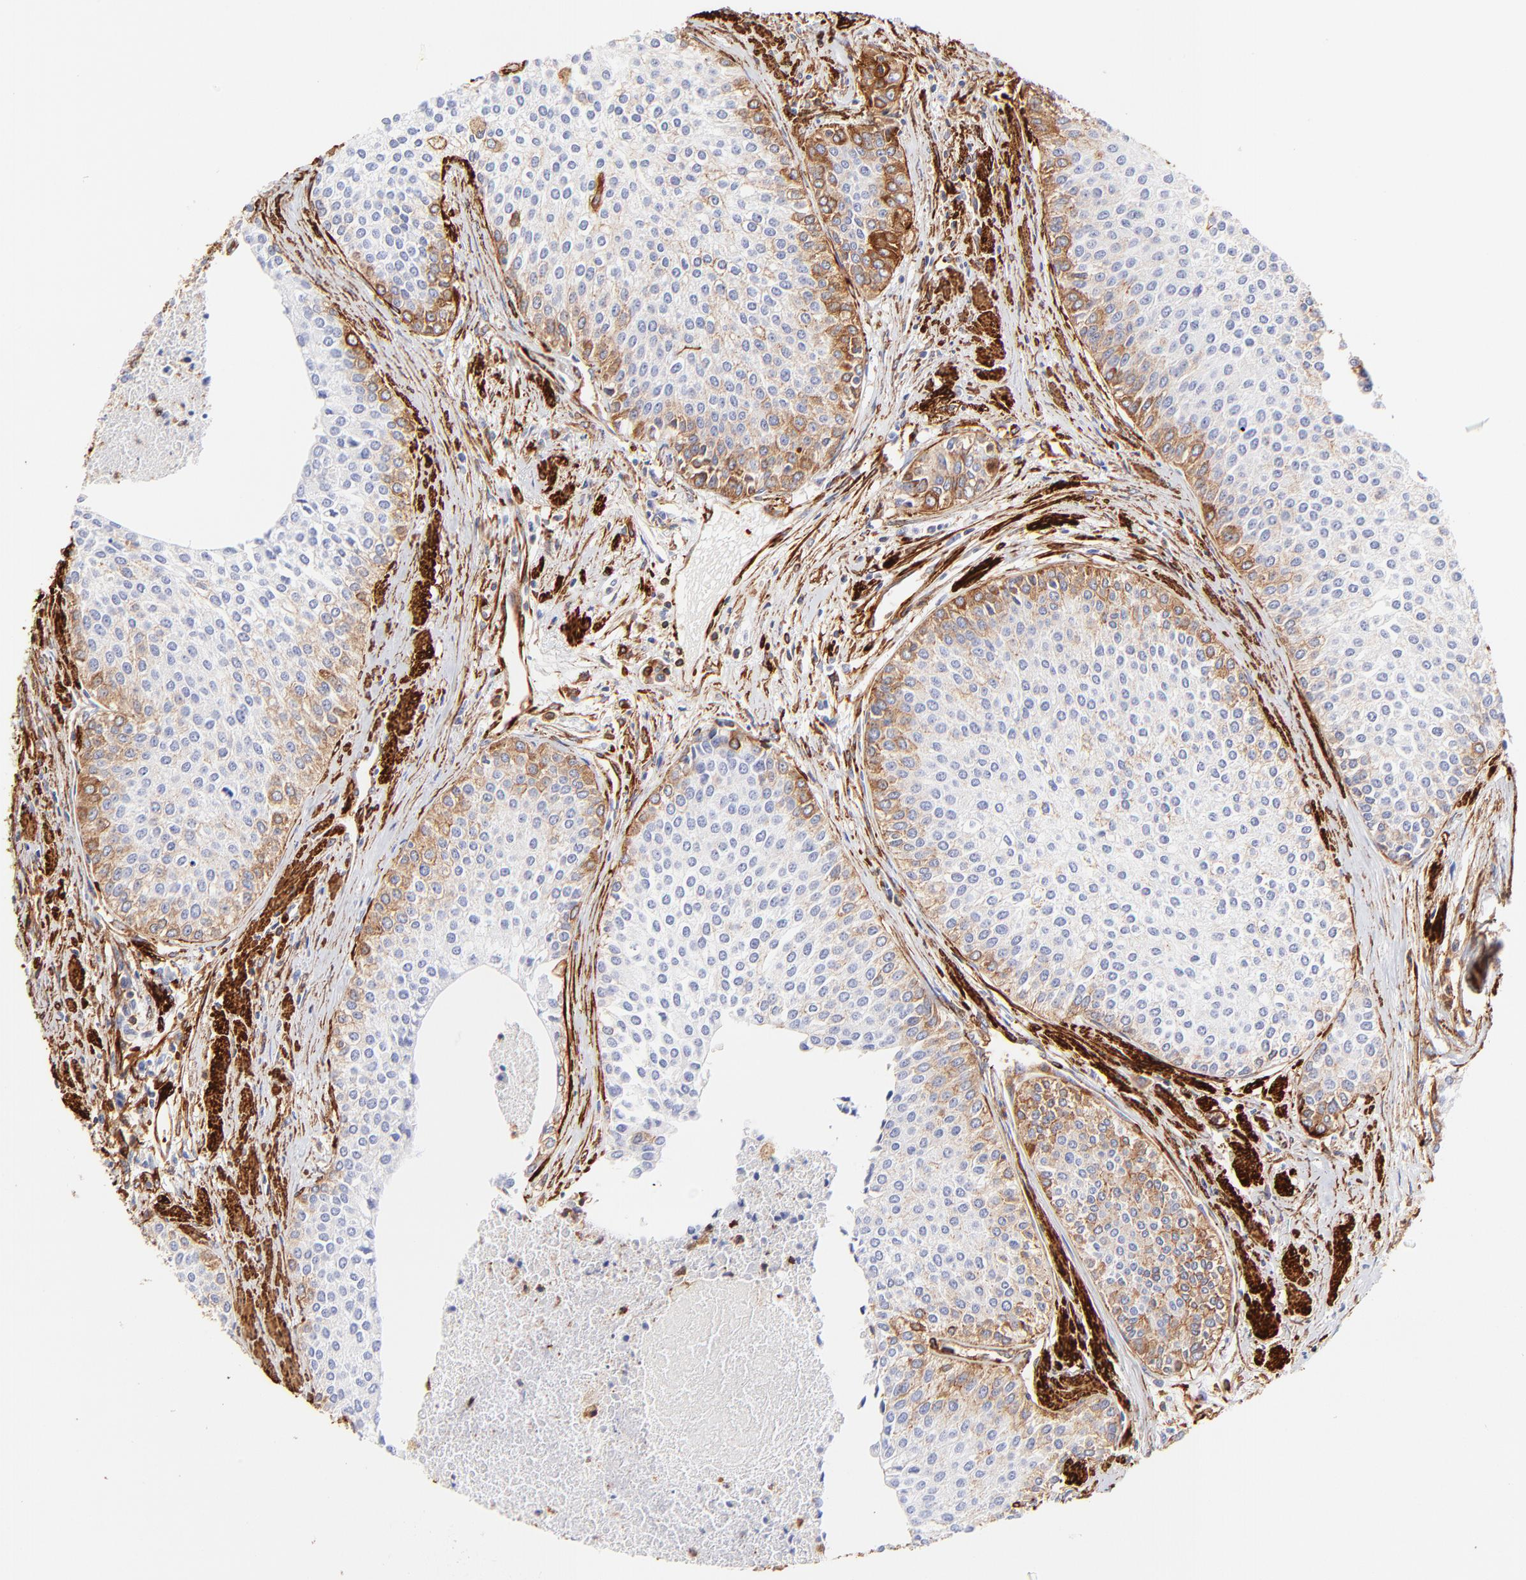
{"staining": {"intensity": "moderate", "quantity": "<25%", "location": "cytoplasmic/membranous"}, "tissue": "urothelial cancer", "cell_type": "Tumor cells", "image_type": "cancer", "snomed": [{"axis": "morphology", "description": "Urothelial carcinoma, Low grade"}, {"axis": "topography", "description": "Urinary bladder"}], "caption": "Brown immunohistochemical staining in low-grade urothelial carcinoma shows moderate cytoplasmic/membranous staining in about <25% of tumor cells.", "gene": "FLNA", "patient": {"sex": "female", "age": 73}}